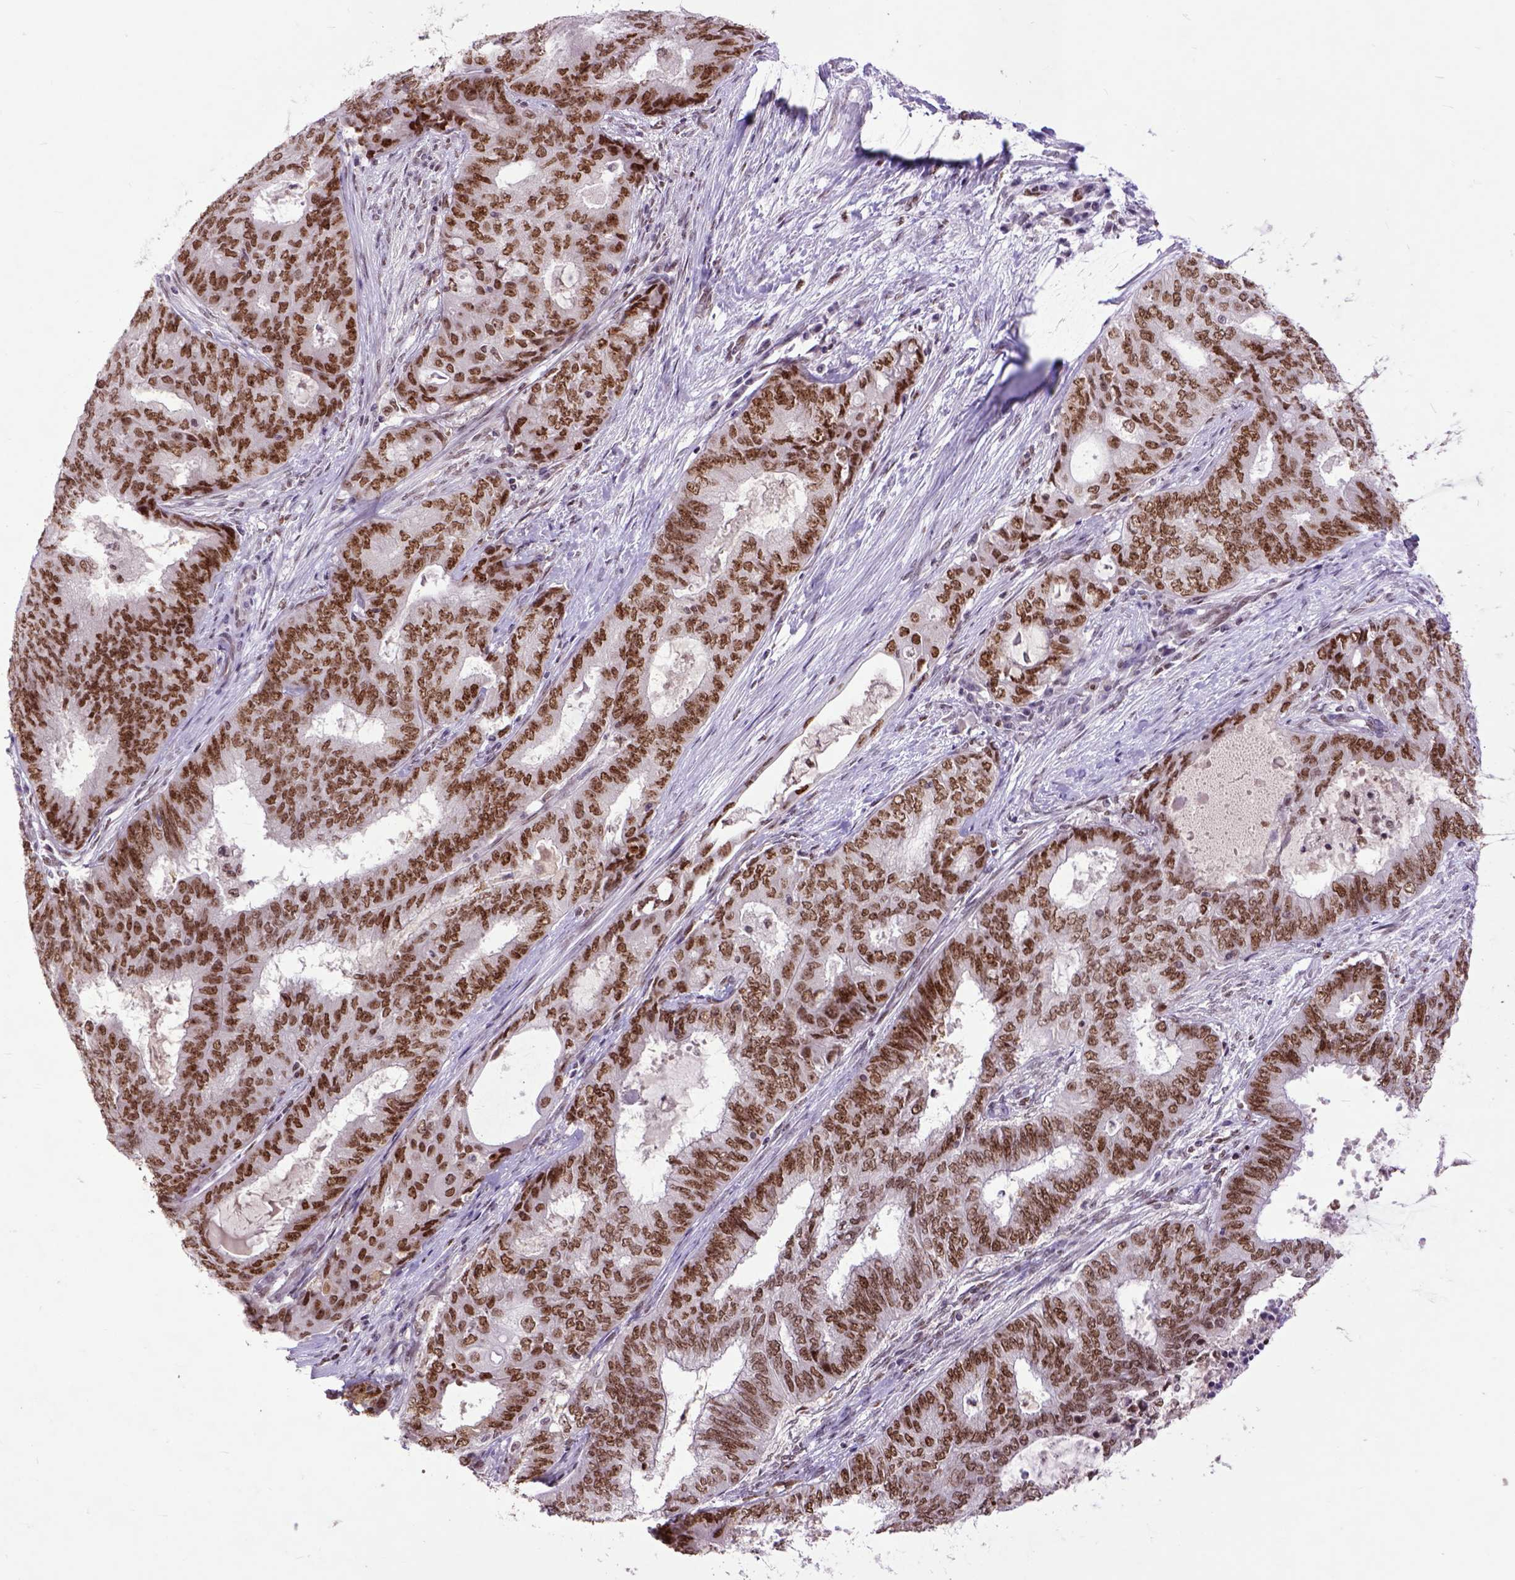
{"staining": {"intensity": "moderate", "quantity": ">75%", "location": "nuclear"}, "tissue": "endometrial cancer", "cell_type": "Tumor cells", "image_type": "cancer", "snomed": [{"axis": "morphology", "description": "Adenocarcinoma, NOS"}, {"axis": "topography", "description": "Endometrium"}], "caption": "Protein expression analysis of human adenocarcinoma (endometrial) reveals moderate nuclear positivity in approximately >75% of tumor cells. The protein of interest is stained brown, and the nuclei are stained in blue (DAB IHC with brightfield microscopy, high magnification).", "gene": "RCC2", "patient": {"sex": "female", "age": 62}}